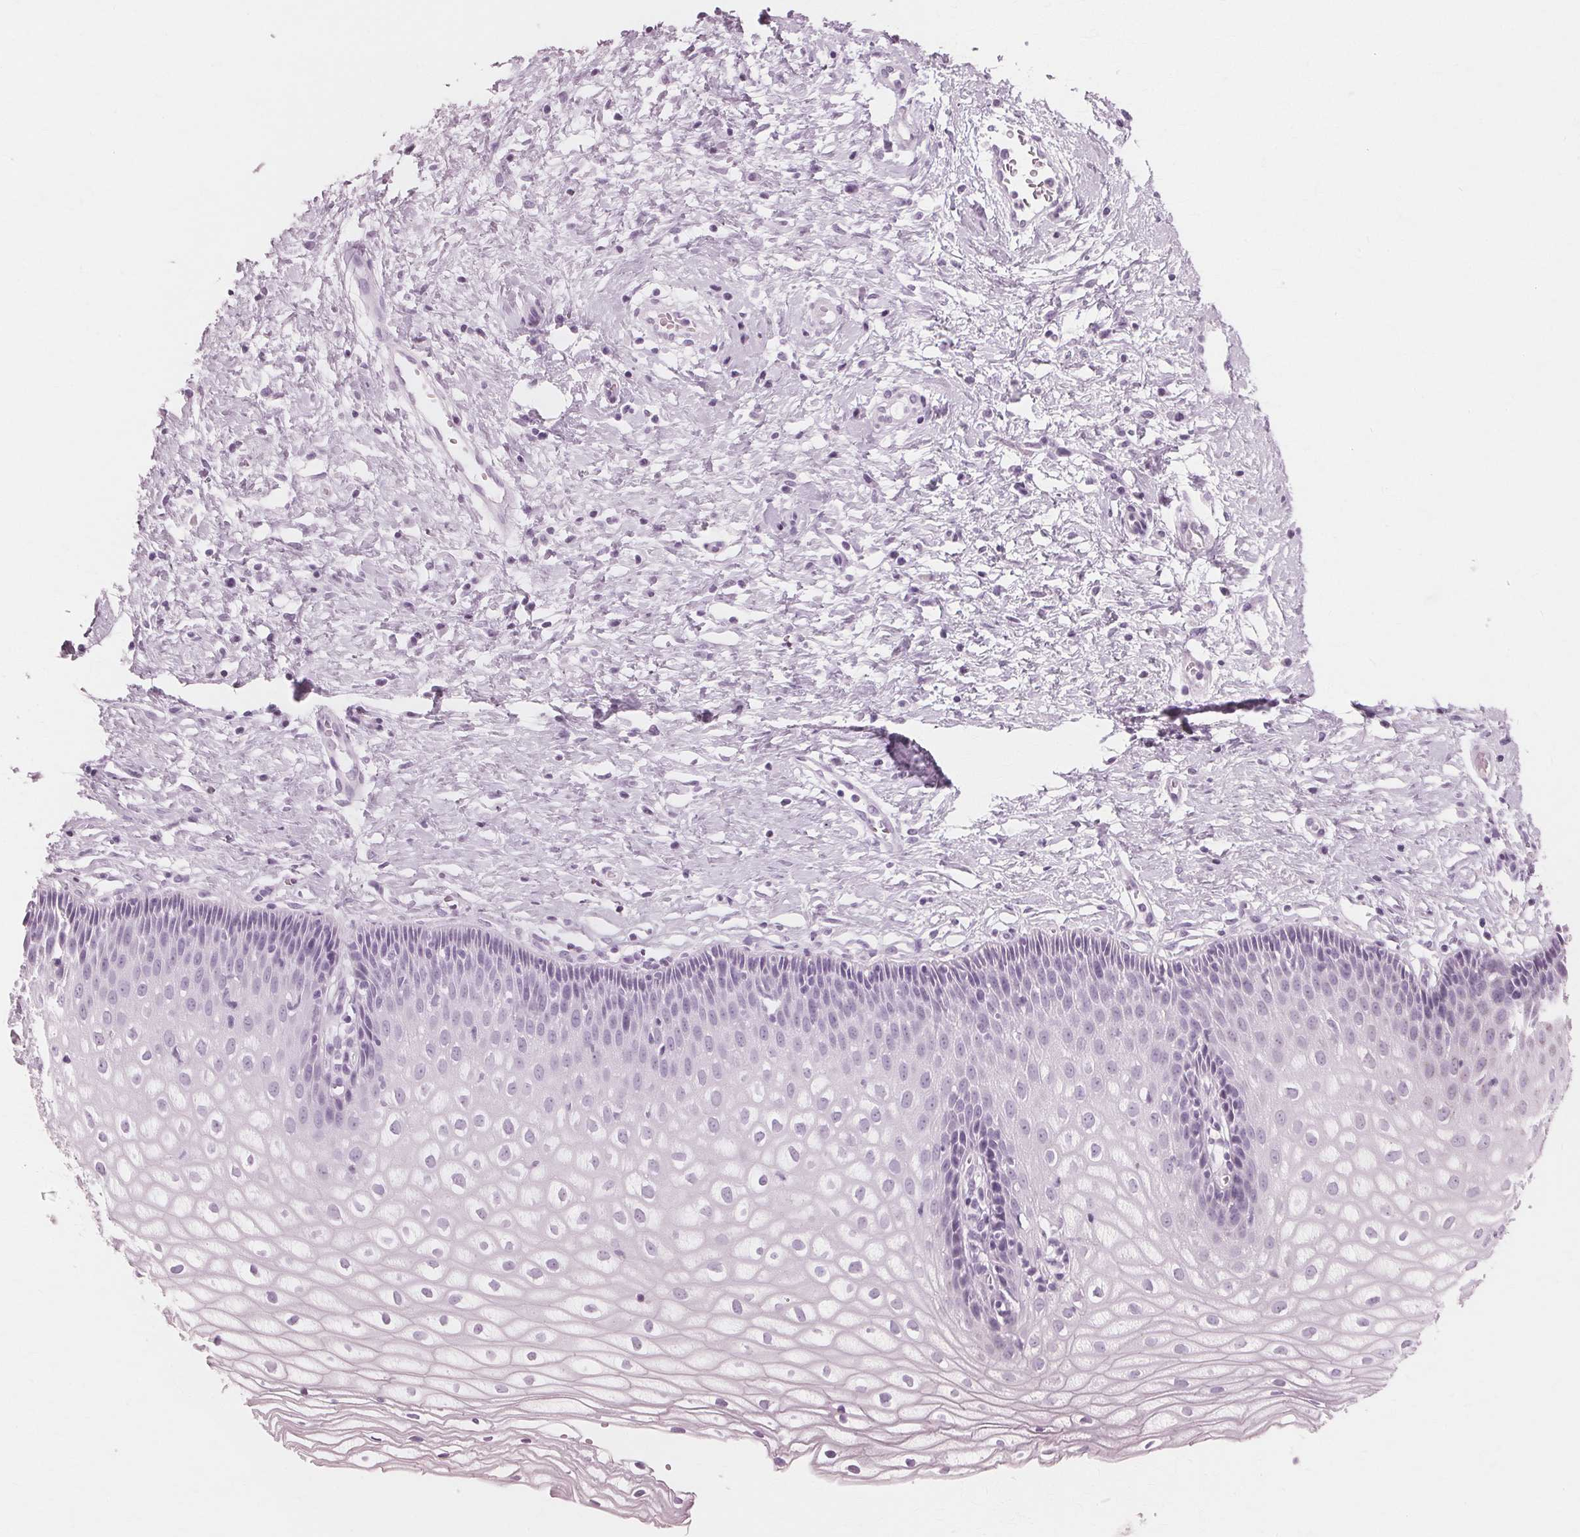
{"staining": {"intensity": "weak", "quantity": "25%-75%", "location": "cytoplasmic/membranous"}, "tissue": "cervix", "cell_type": "Glandular cells", "image_type": "normal", "snomed": [{"axis": "morphology", "description": "Normal tissue, NOS"}, {"axis": "topography", "description": "Cervix"}], "caption": "Approximately 25%-75% of glandular cells in unremarkable human cervix demonstrate weak cytoplasmic/membranous protein expression as visualized by brown immunohistochemical staining.", "gene": "DNASE2", "patient": {"sex": "female", "age": 36}}